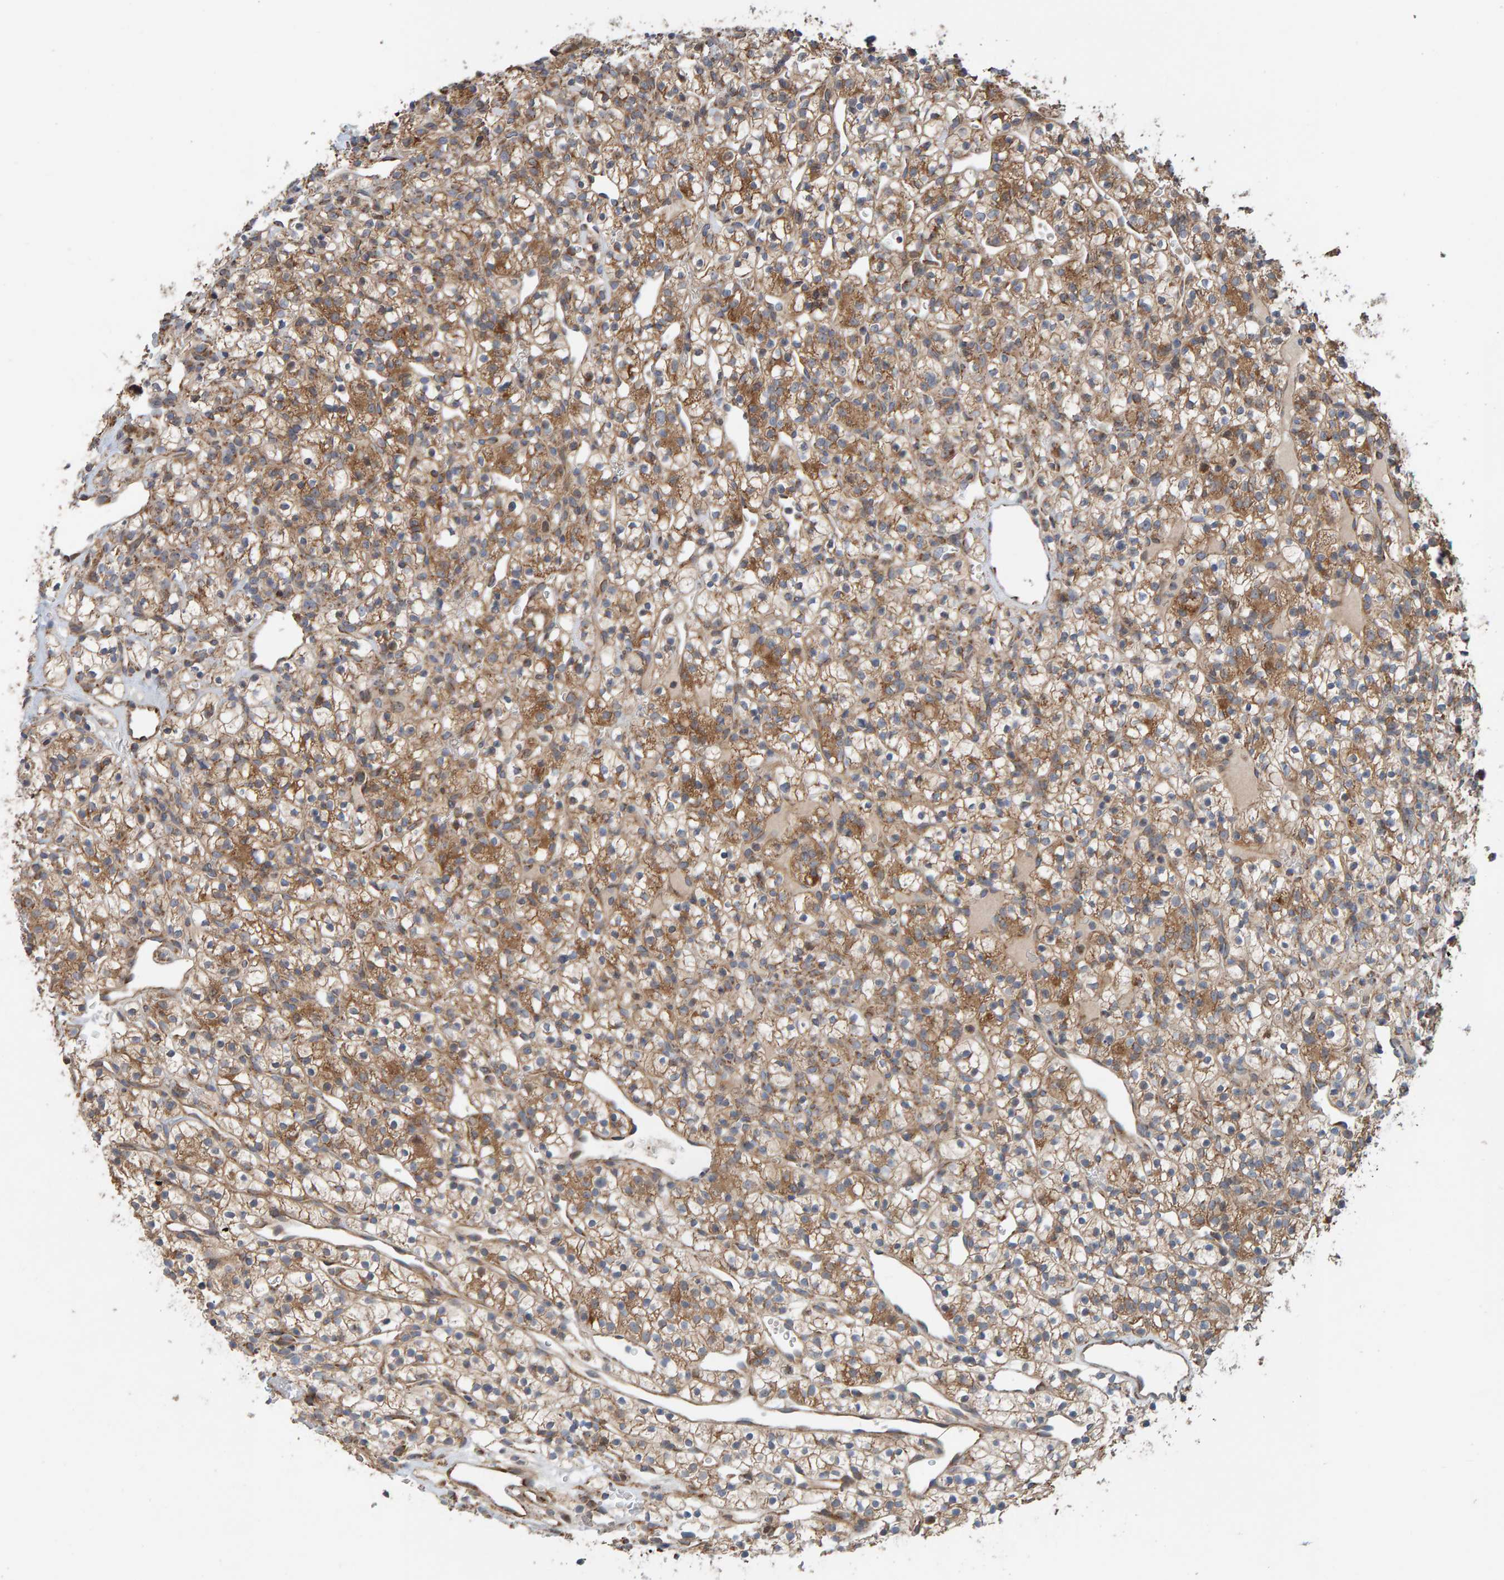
{"staining": {"intensity": "moderate", "quantity": ">75%", "location": "cytoplasmic/membranous"}, "tissue": "renal cancer", "cell_type": "Tumor cells", "image_type": "cancer", "snomed": [{"axis": "morphology", "description": "Adenocarcinoma, NOS"}, {"axis": "topography", "description": "Kidney"}], "caption": "Renal adenocarcinoma stained with a protein marker shows moderate staining in tumor cells.", "gene": "MRPL45", "patient": {"sex": "female", "age": 57}}